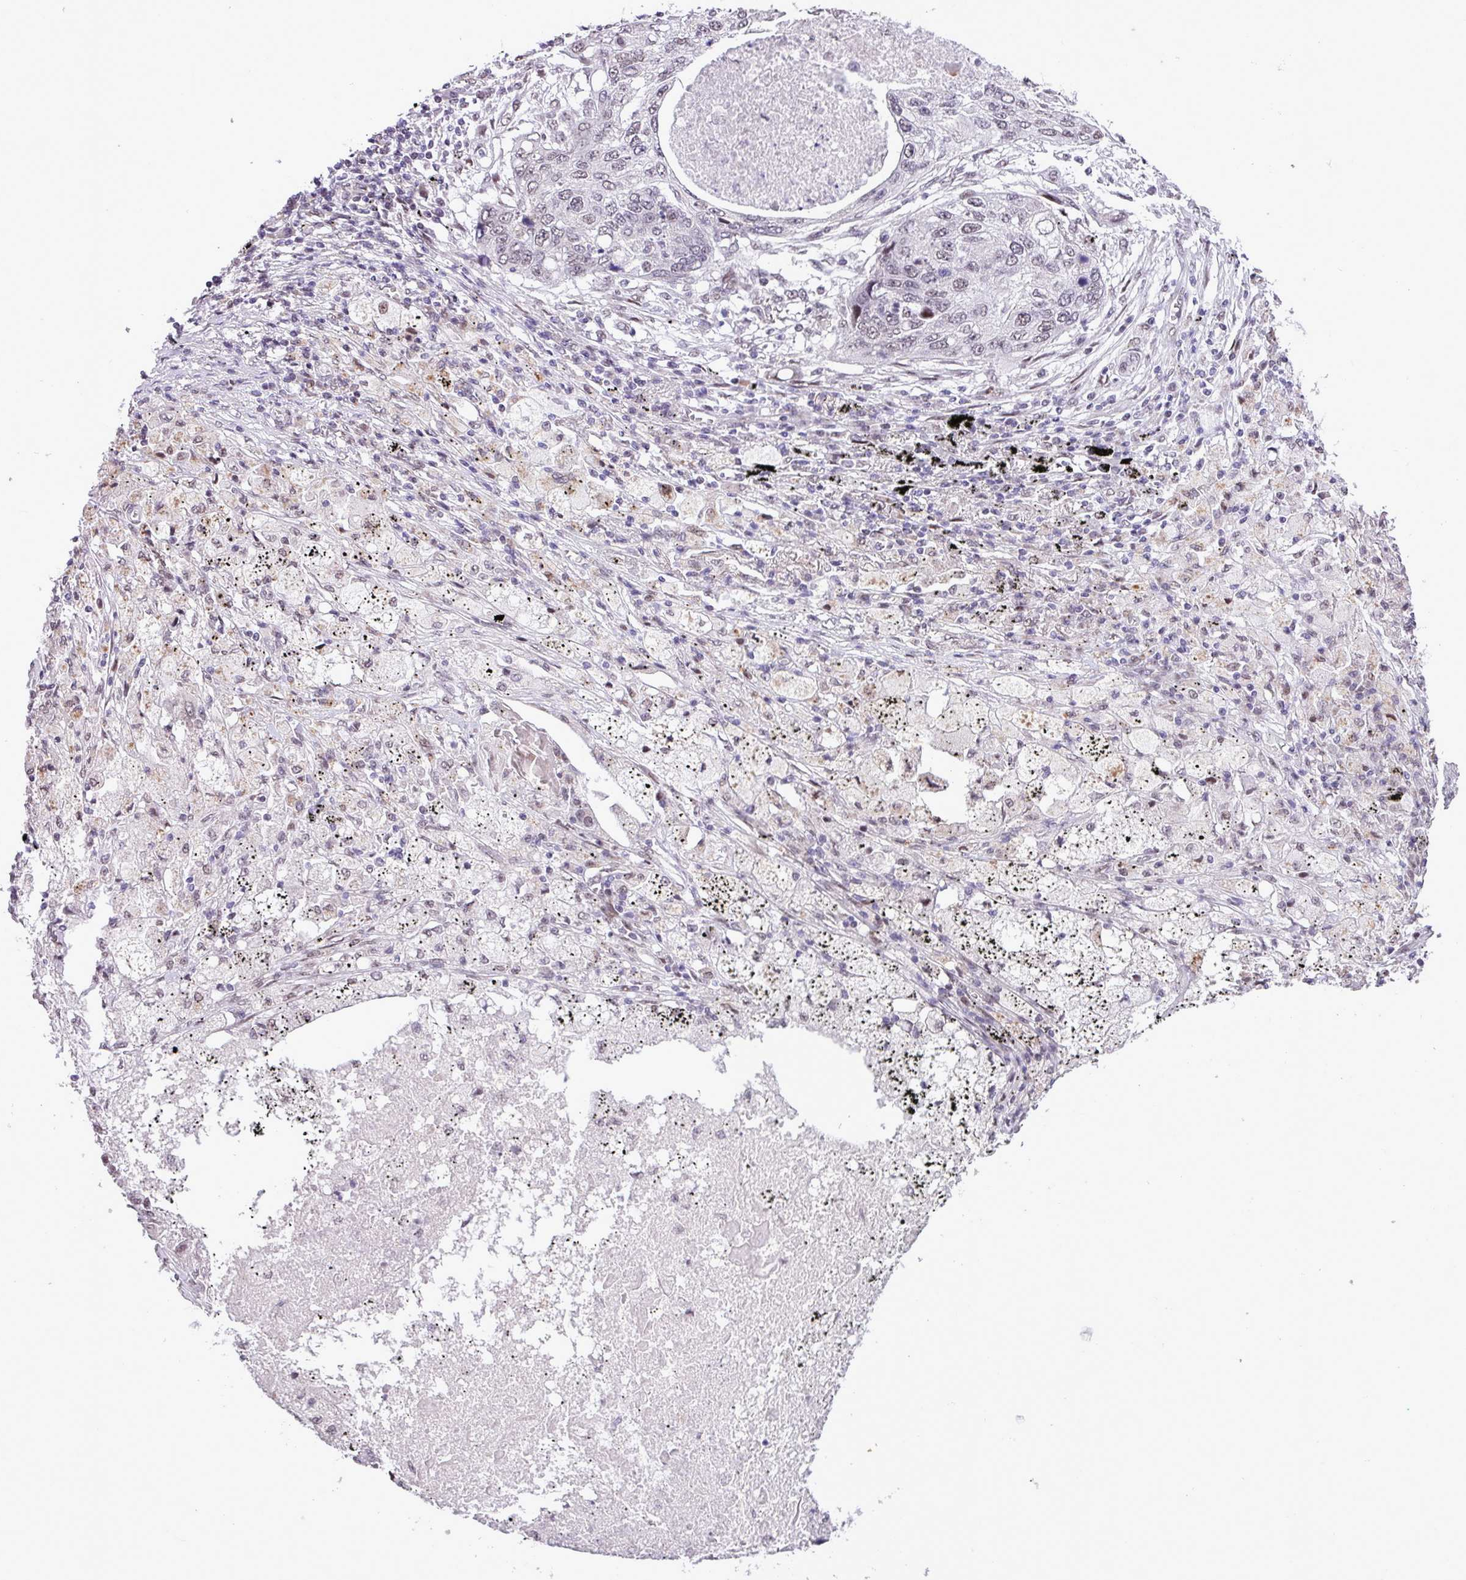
{"staining": {"intensity": "weak", "quantity": "<25%", "location": "nuclear"}, "tissue": "lung cancer", "cell_type": "Tumor cells", "image_type": "cancer", "snomed": [{"axis": "morphology", "description": "Squamous cell carcinoma, NOS"}, {"axis": "topography", "description": "Lung"}], "caption": "A photomicrograph of lung squamous cell carcinoma stained for a protein exhibits no brown staining in tumor cells.", "gene": "ZNF354A", "patient": {"sex": "female", "age": 63}}